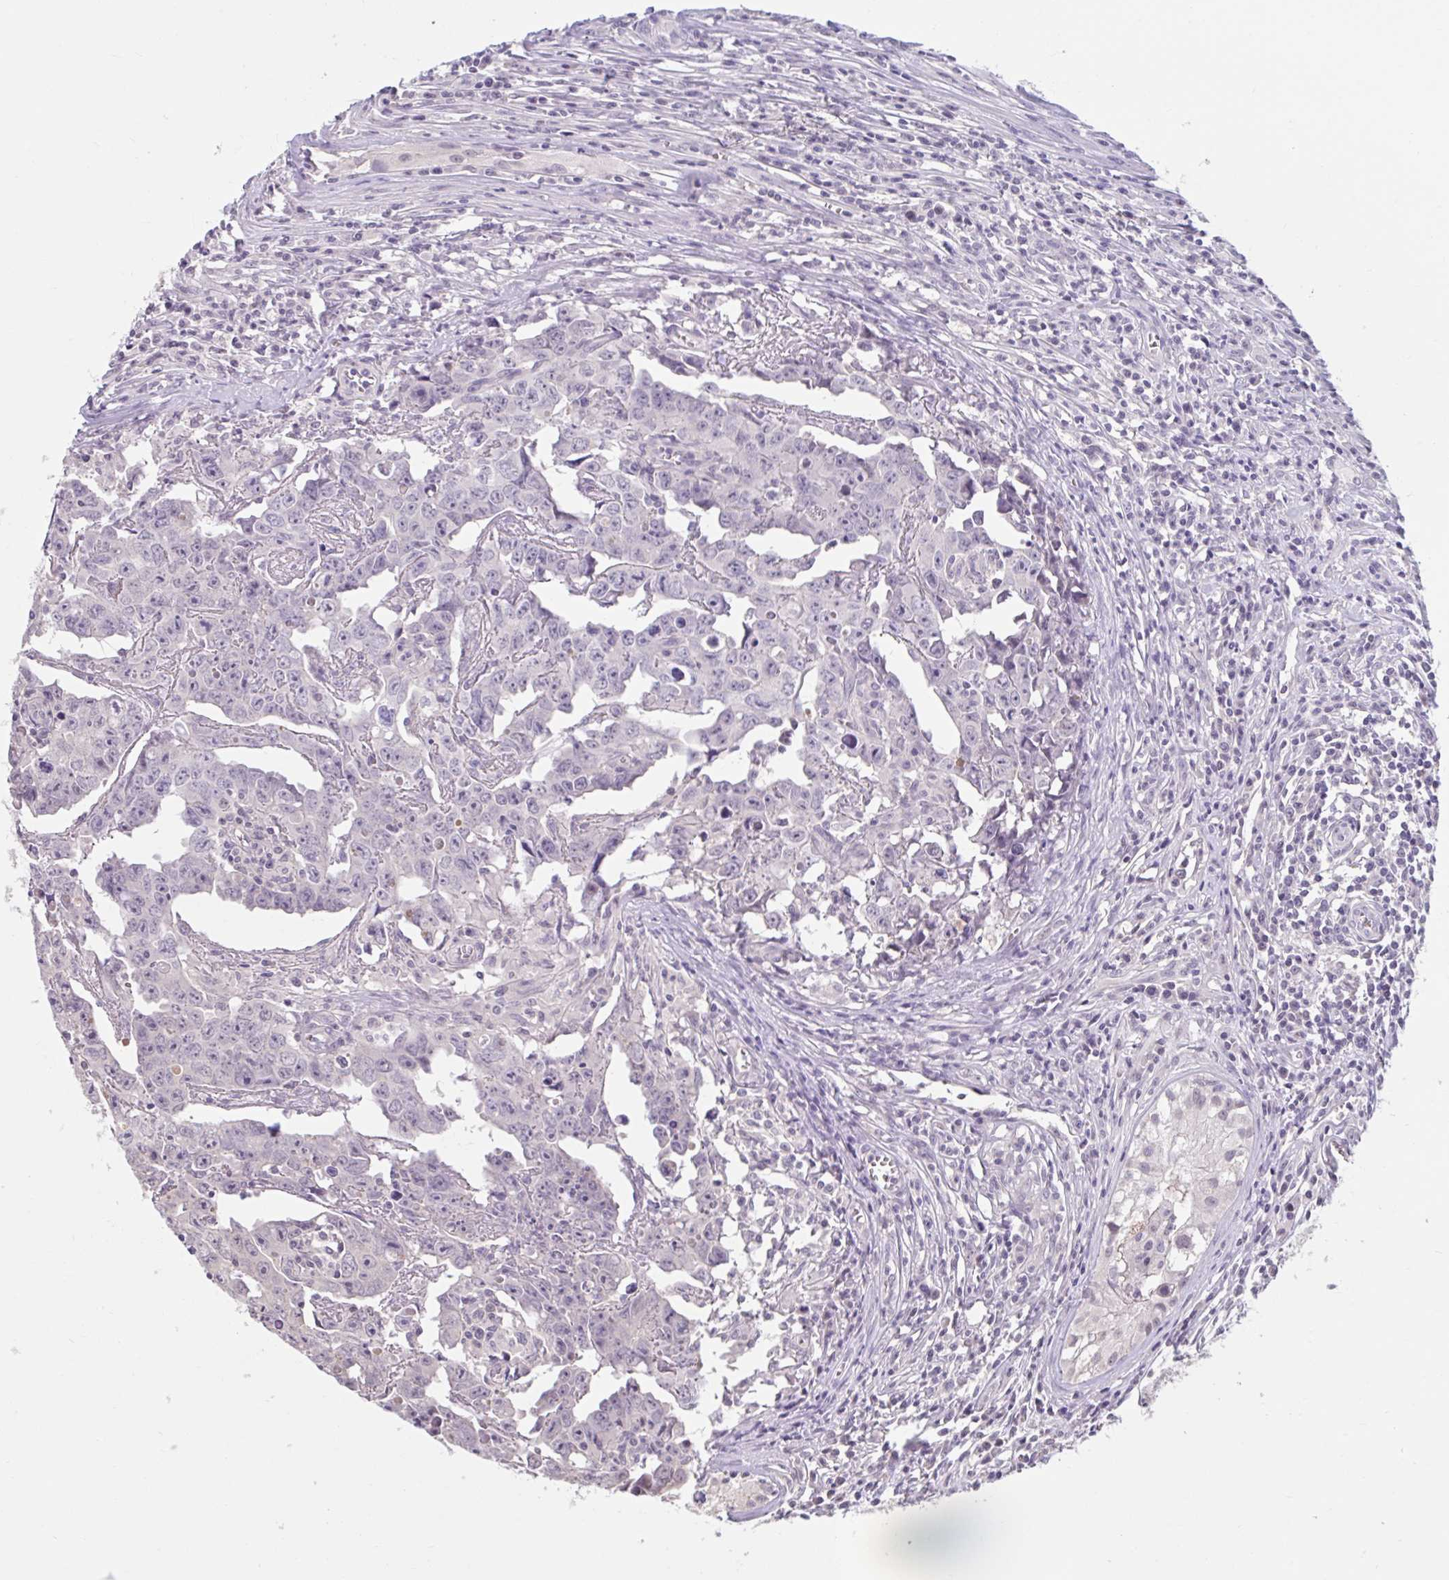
{"staining": {"intensity": "negative", "quantity": "none", "location": "none"}, "tissue": "testis cancer", "cell_type": "Tumor cells", "image_type": "cancer", "snomed": [{"axis": "morphology", "description": "Carcinoma, Embryonal, NOS"}, {"axis": "topography", "description": "Testis"}], "caption": "Immunohistochemical staining of human testis embryonal carcinoma exhibits no significant positivity in tumor cells.", "gene": "CDH19", "patient": {"sex": "male", "age": 22}}